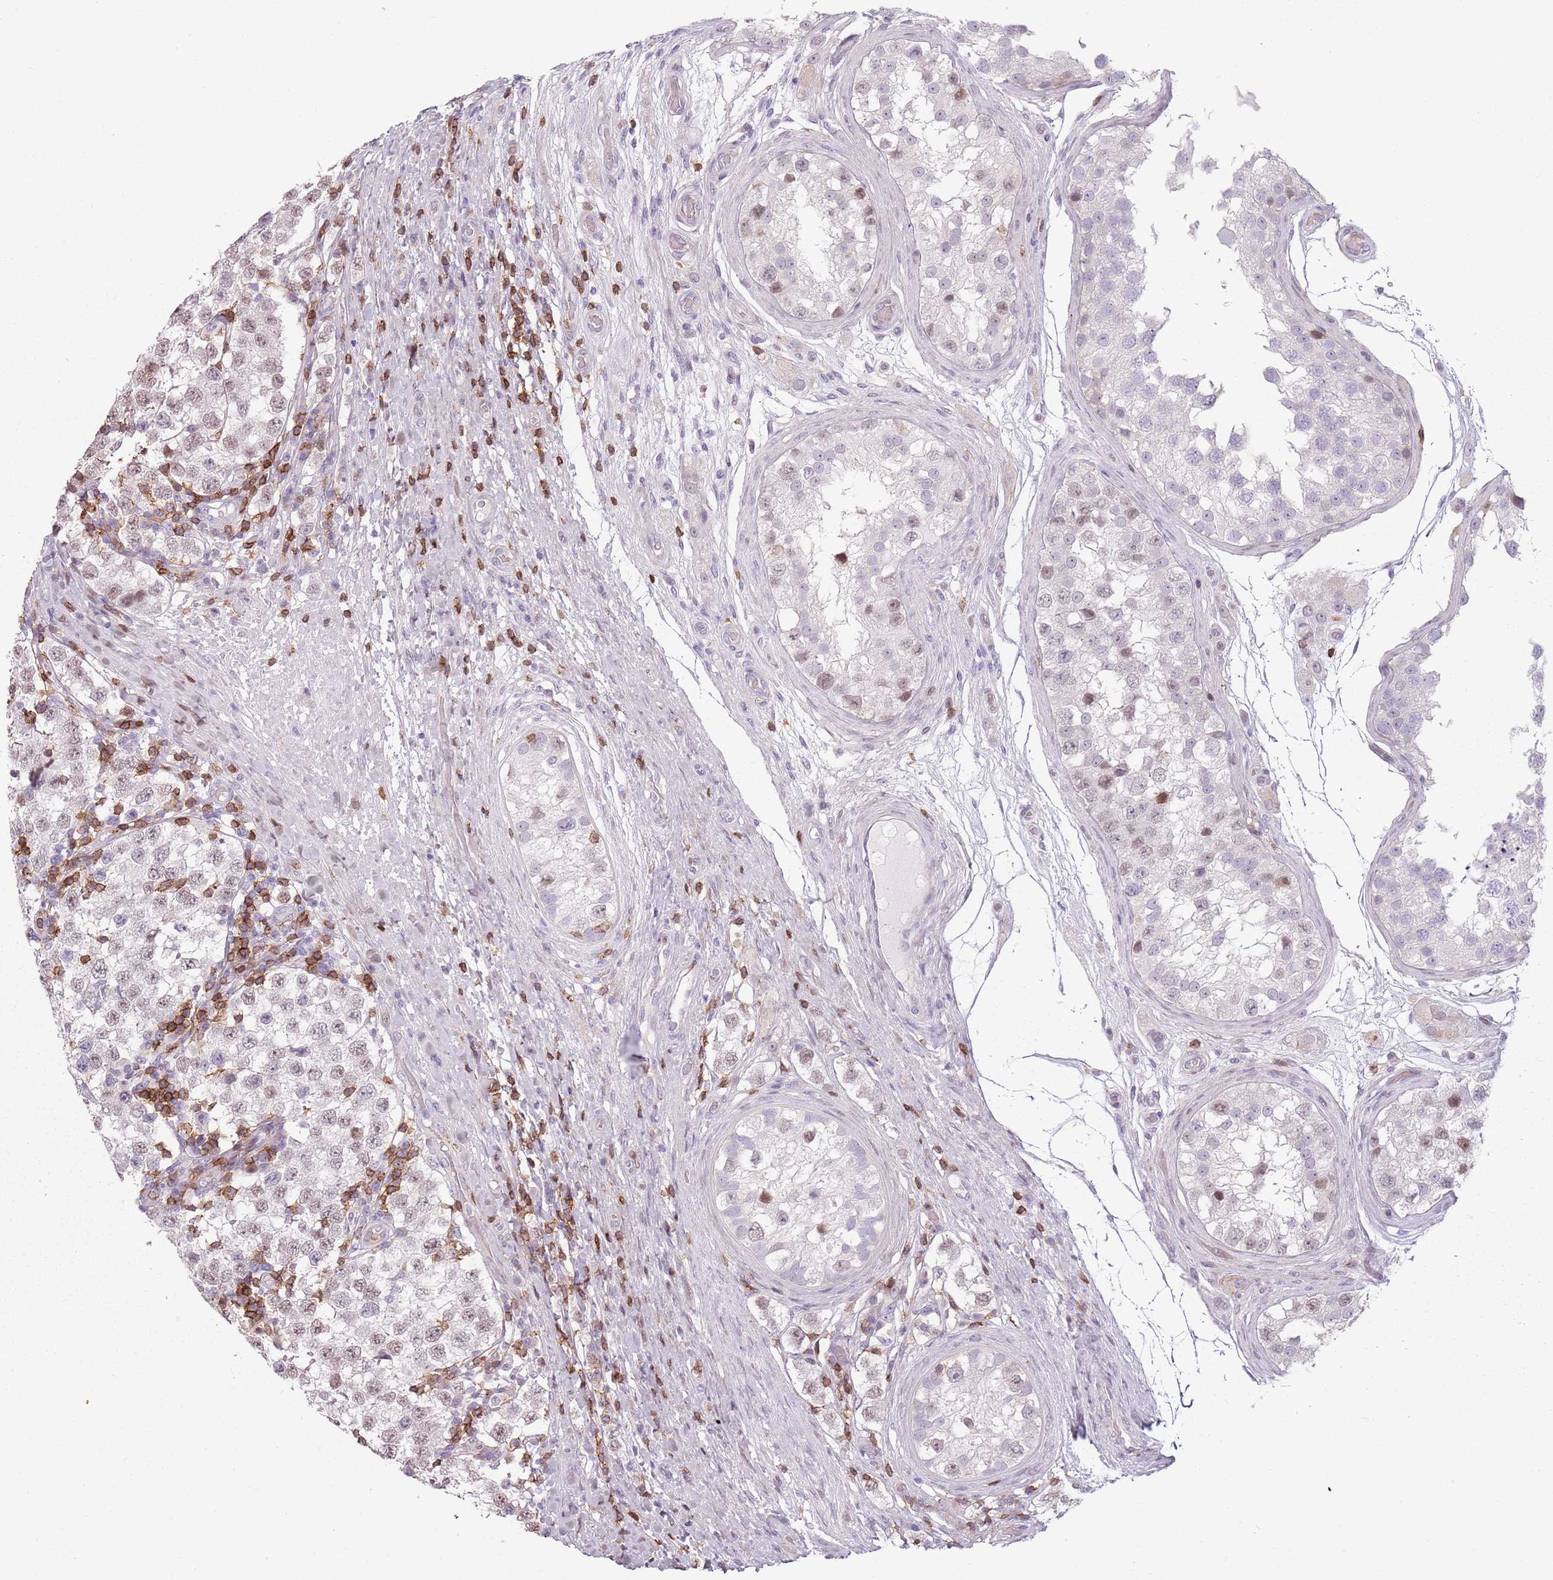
{"staining": {"intensity": "weak", "quantity": "25%-75%", "location": "nuclear"}, "tissue": "testis cancer", "cell_type": "Tumor cells", "image_type": "cancer", "snomed": [{"axis": "morphology", "description": "Seminoma, NOS"}, {"axis": "topography", "description": "Testis"}], "caption": "Testis cancer tissue reveals weak nuclear positivity in approximately 25%-75% of tumor cells Immunohistochemistry (ihc) stains the protein in brown and the nuclei are stained blue.", "gene": "ZNF583", "patient": {"sex": "male", "age": 34}}